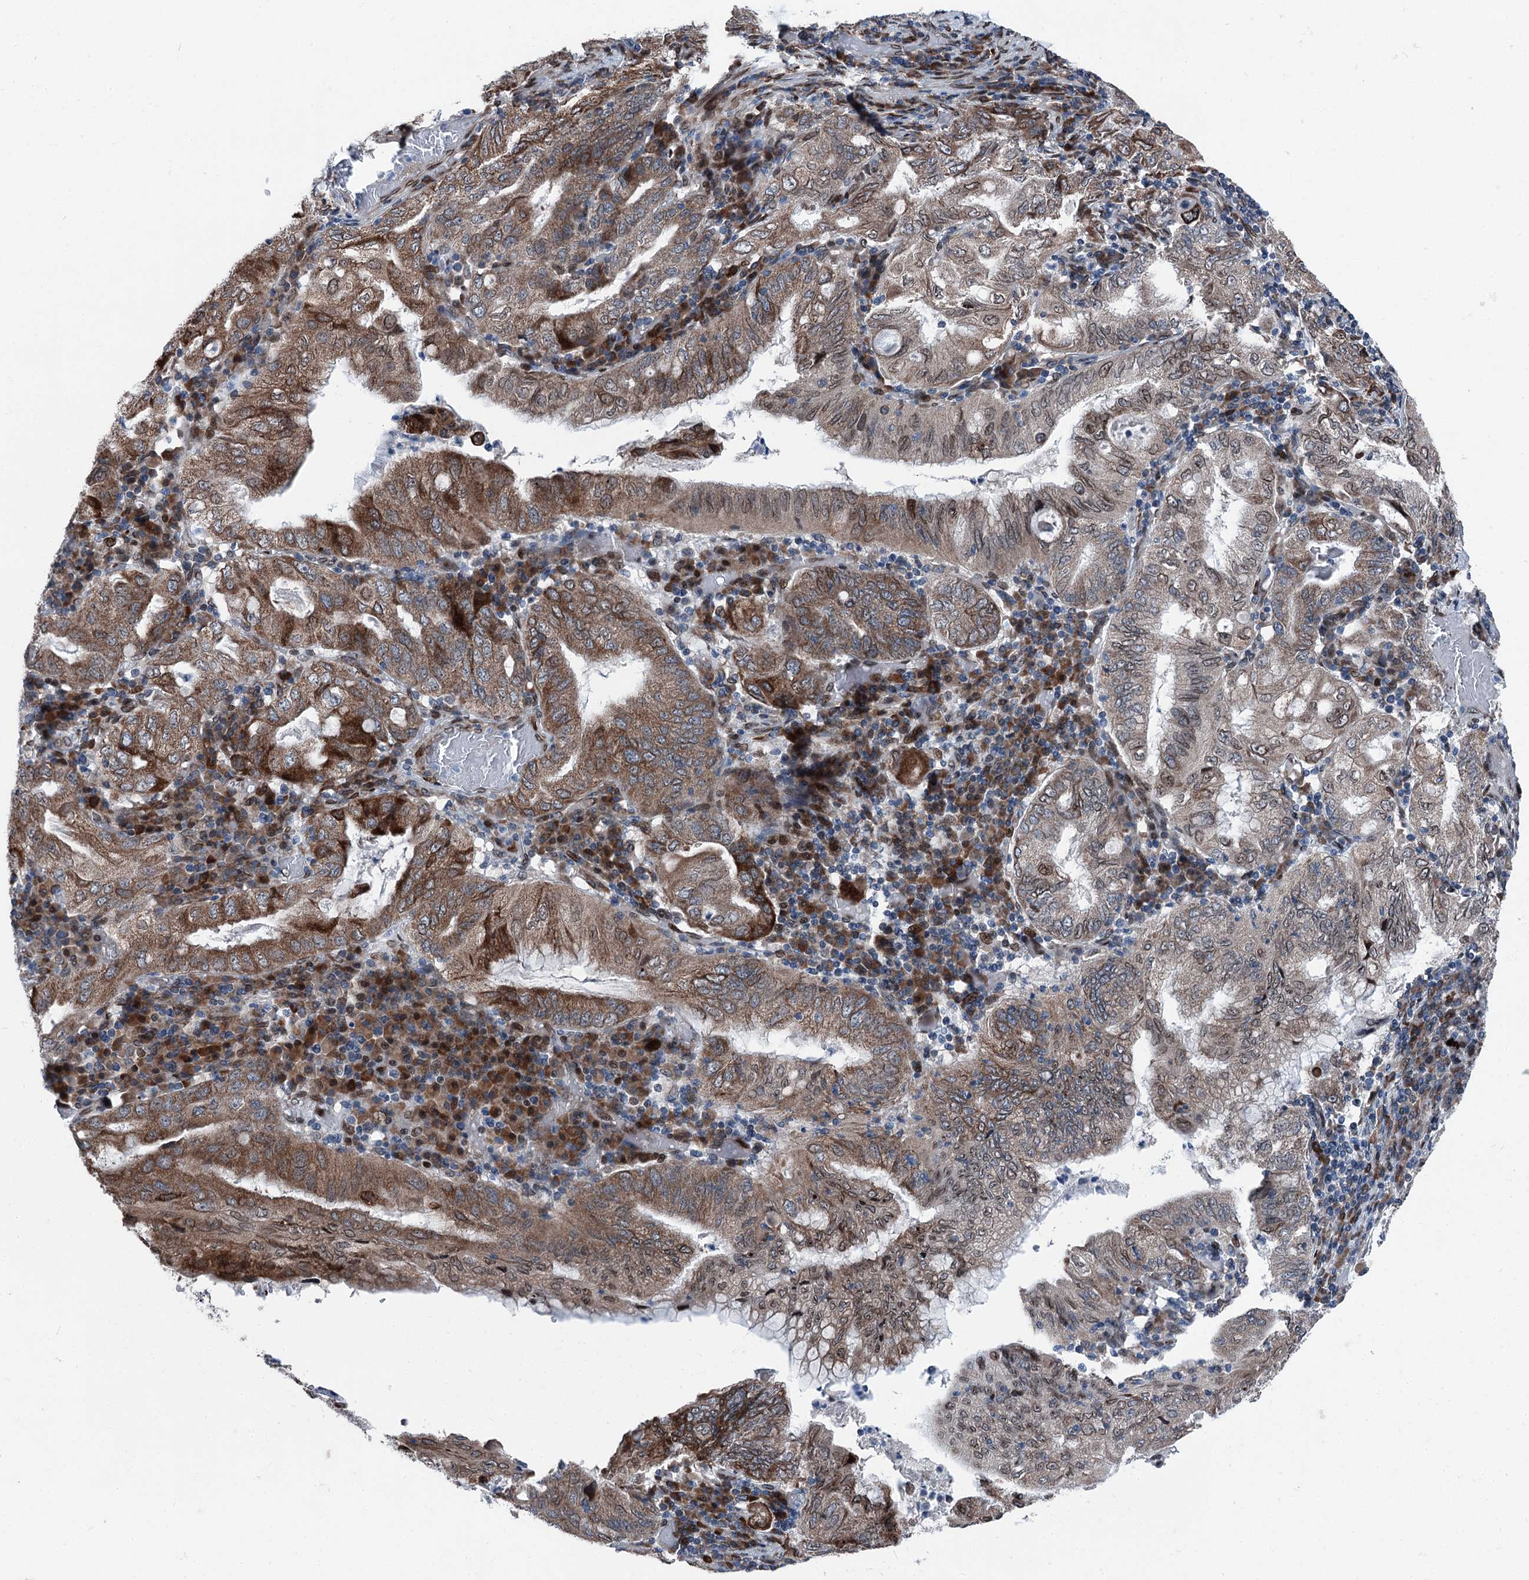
{"staining": {"intensity": "moderate", "quantity": ">75%", "location": "cytoplasmic/membranous,nuclear"}, "tissue": "stomach cancer", "cell_type": "Tumor cells", "image_type": "cancer", "snomed": [{"axis": "morphology", "description": "Normal tissue, NOS"}, {"axis": "morphology", "description": "Adenocarcinoma, NOS"}, {"axis": "topography", "description": "Esophagus"}, {"axis": "topography", "description": "Stomach, upper"}, {"axis": "topography", "description": "Peripheral nerve tissue"}], "caption": "A micrograph of human stomach cancer (adenocarcinoma) stained for a protein displays moderate cytoplasmic/membranous and nuclear brown staining in tumor cells. The protein is shown in brown color, while the nuclei are stained blue.", "gene": "MRPL14", "patient": {"sex": "male", "age": 62}}